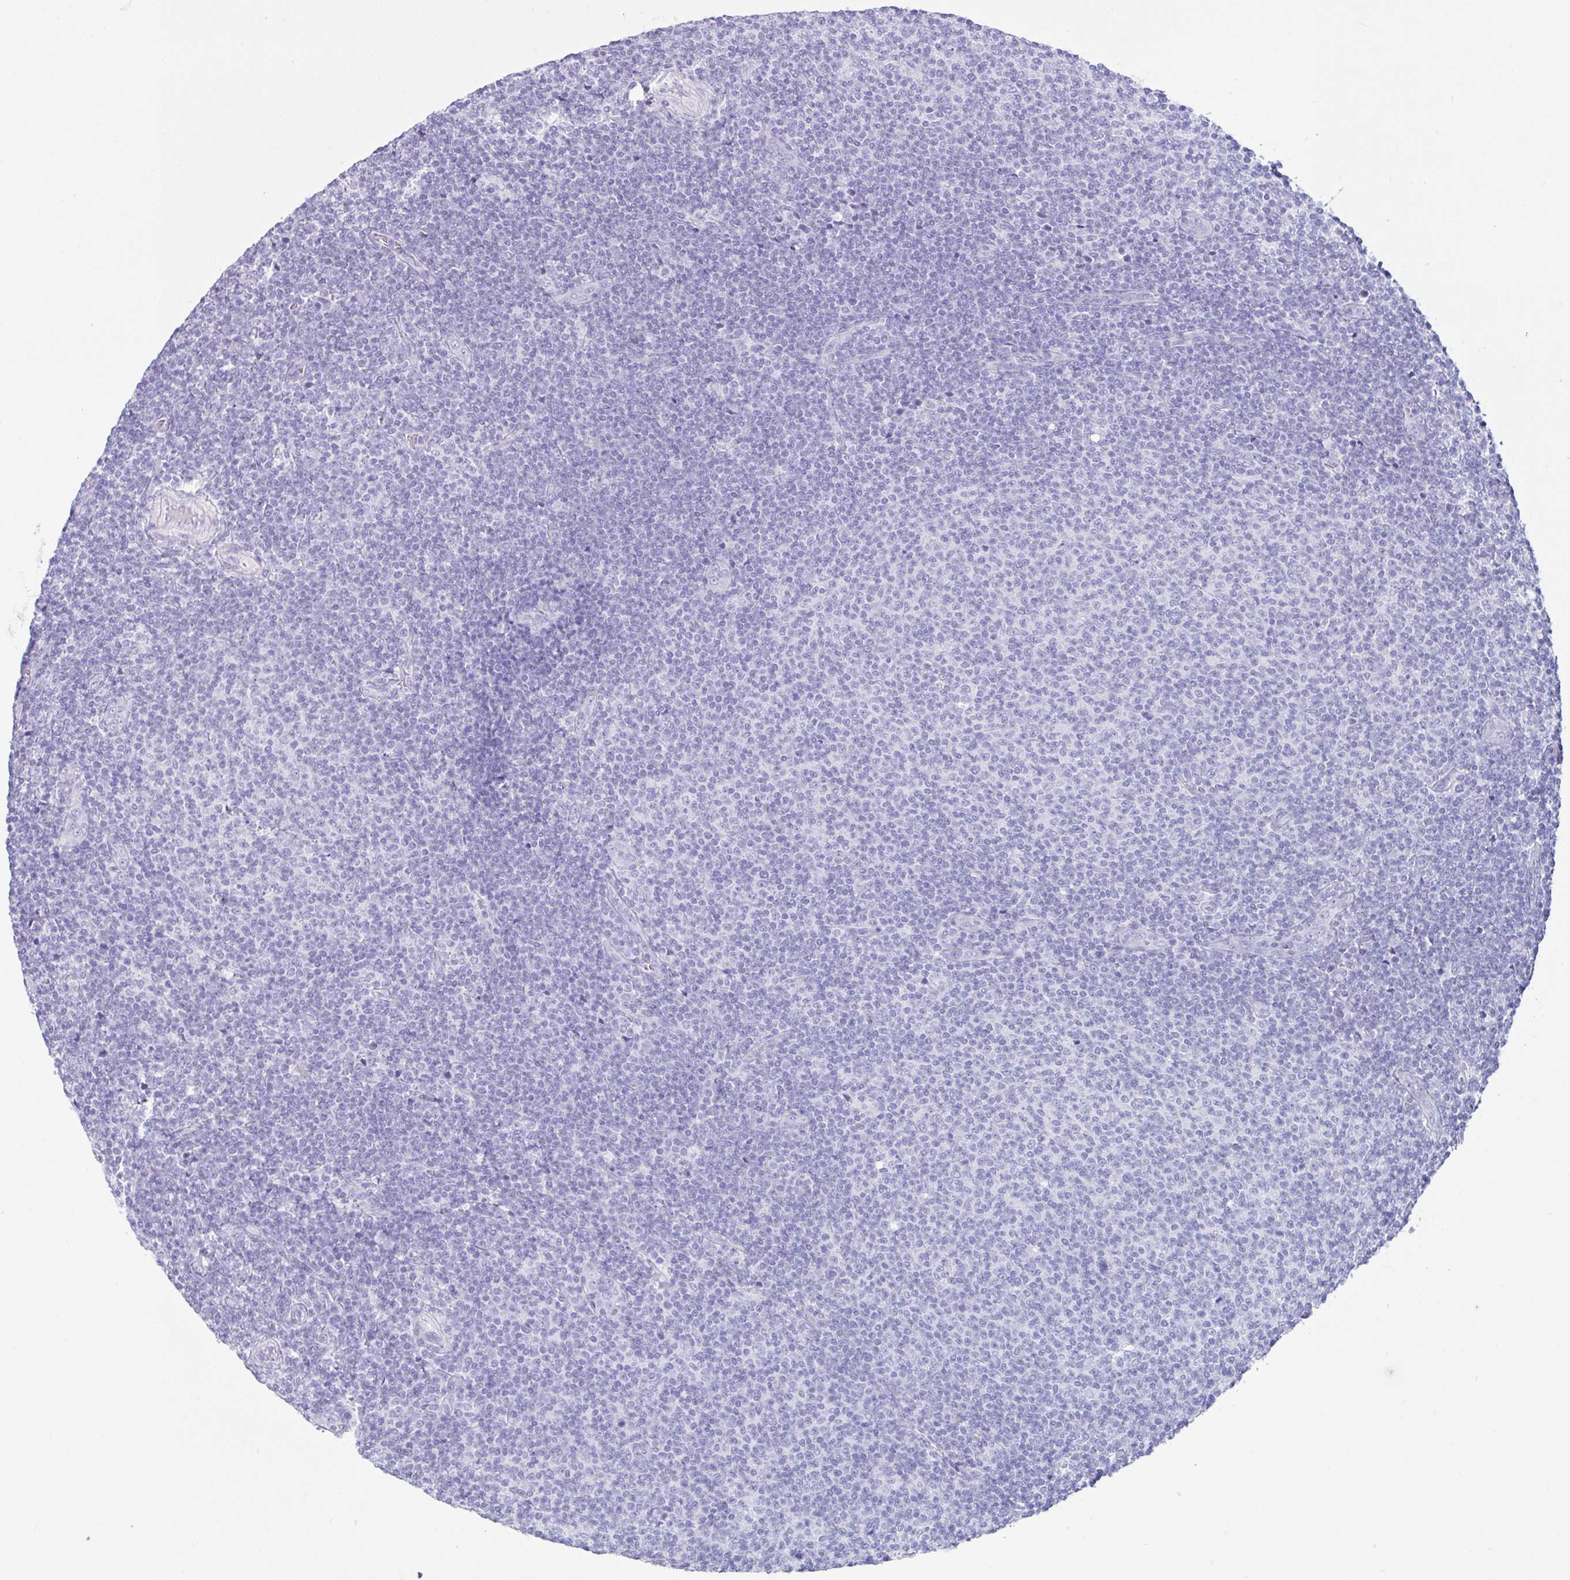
{"staining": {"intensity": "negative", "quantity": "none", "location": "none"}, "tissue": "lymphoma", "cell_type": "Tumor cells", "image_type": "cancer", "snomed": [{"axis": "morphology", "description": "Malignant lymphoma, non-Hodgkin's type, Low grade"}, {"axis": "topography", "description": "Lymph node"}], "caption": "Lymphoma stained for a protein using immunohistochemistry (IHC) reveals no expression tumor cells.", "gene": "LGALS4", "patient": {"sex": "male", "age": 66}}